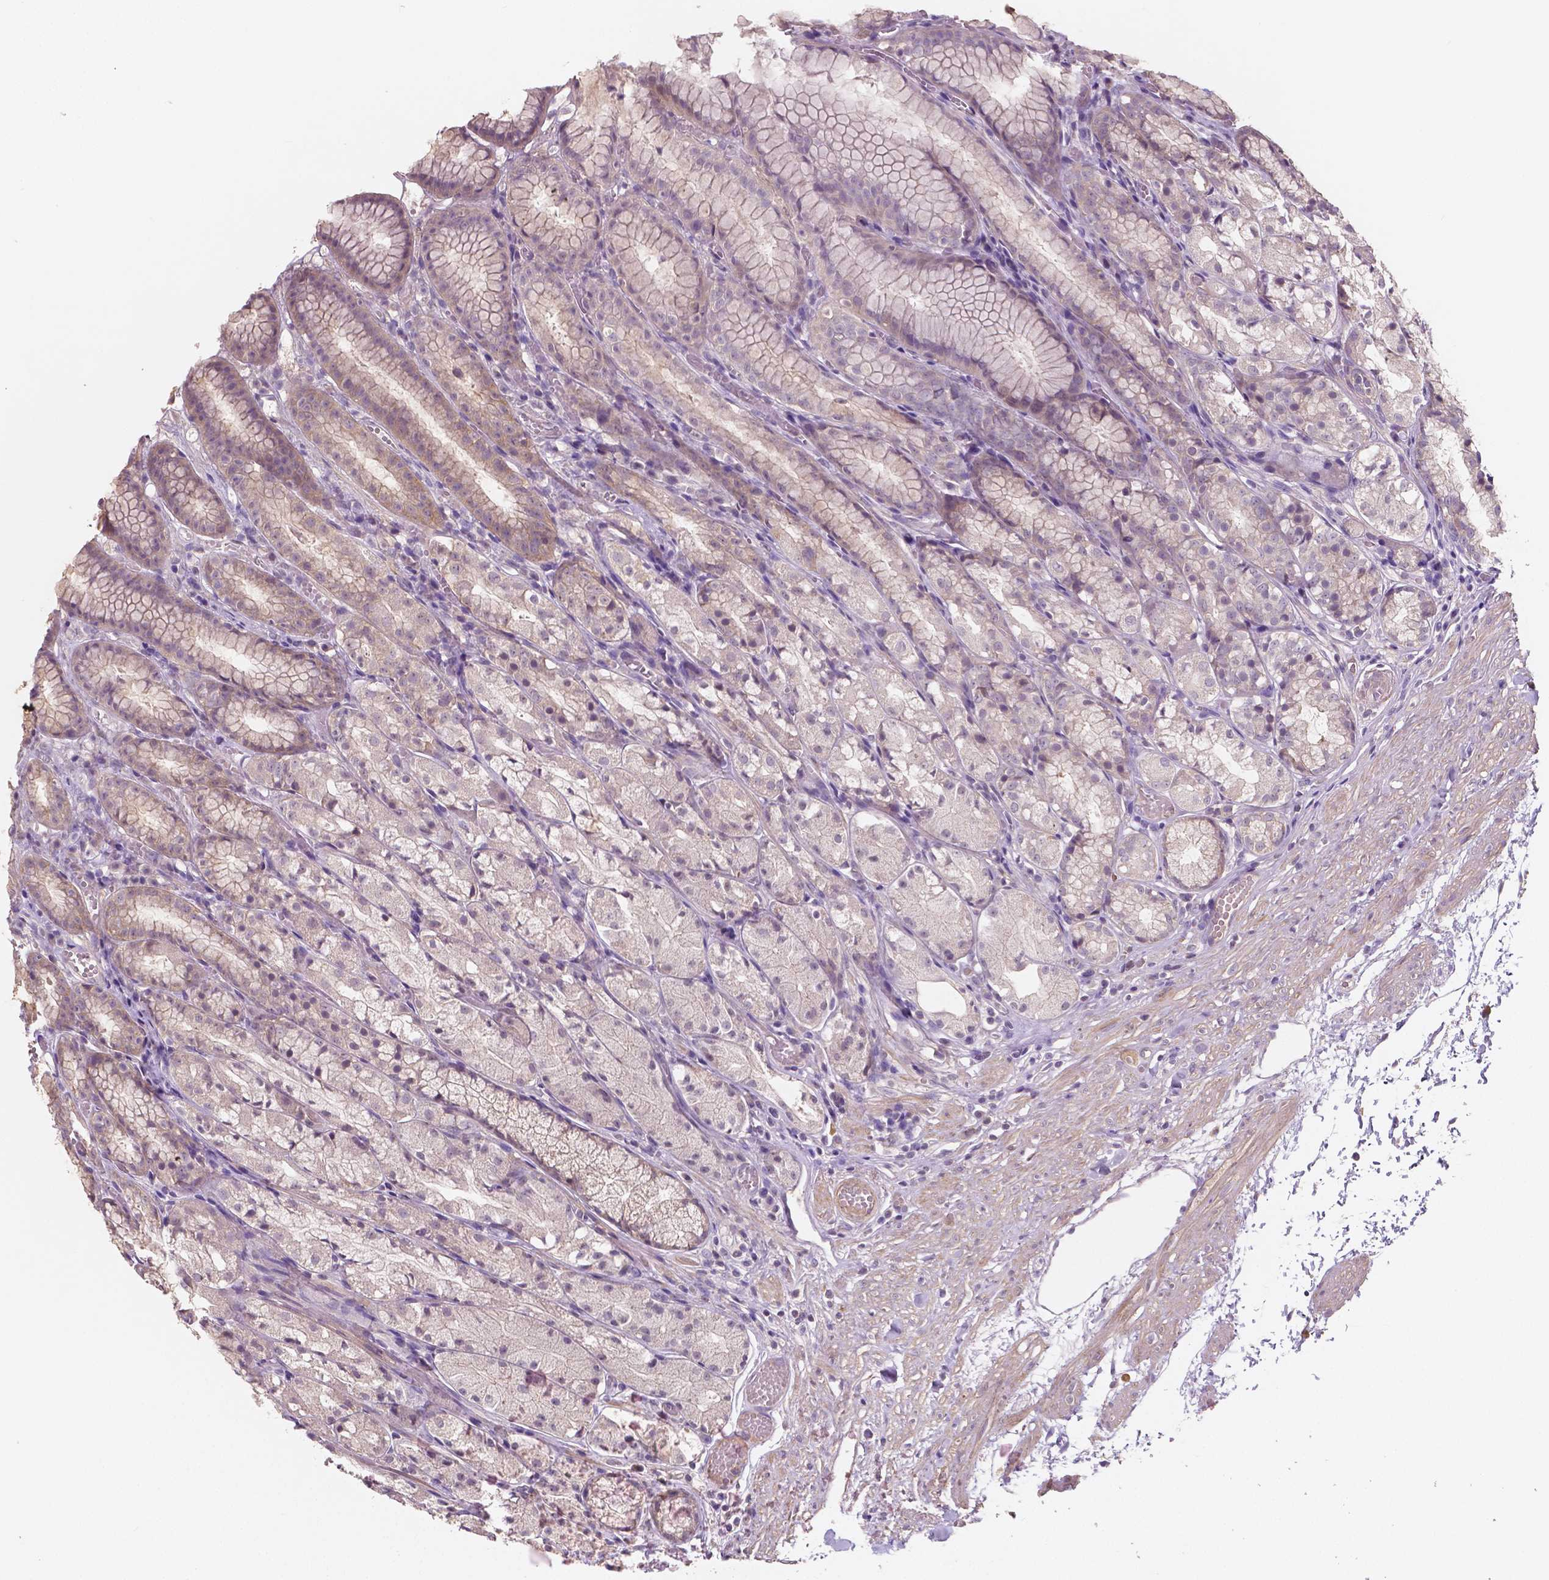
{"staining": {"intensity": "weak", "quantity": "<25%", "location": "cytoplasmic/membranous"}, "tissue": "stomach", "cell_type": "Glandular cells", "image_type": "normal", "snomed": [{"axis": "morphology", "description": "Normal tissue, NOS"}, {"axis": "topography", "description": "Stomach"}], "caption": "DAB (3,3'-diaminobenzidine) immunohistochemical staining of normal human stomach reveals no significant staining in glandular cells.", "gene": "LSM14B", "patient": {"sex": "male", "age": 70}}